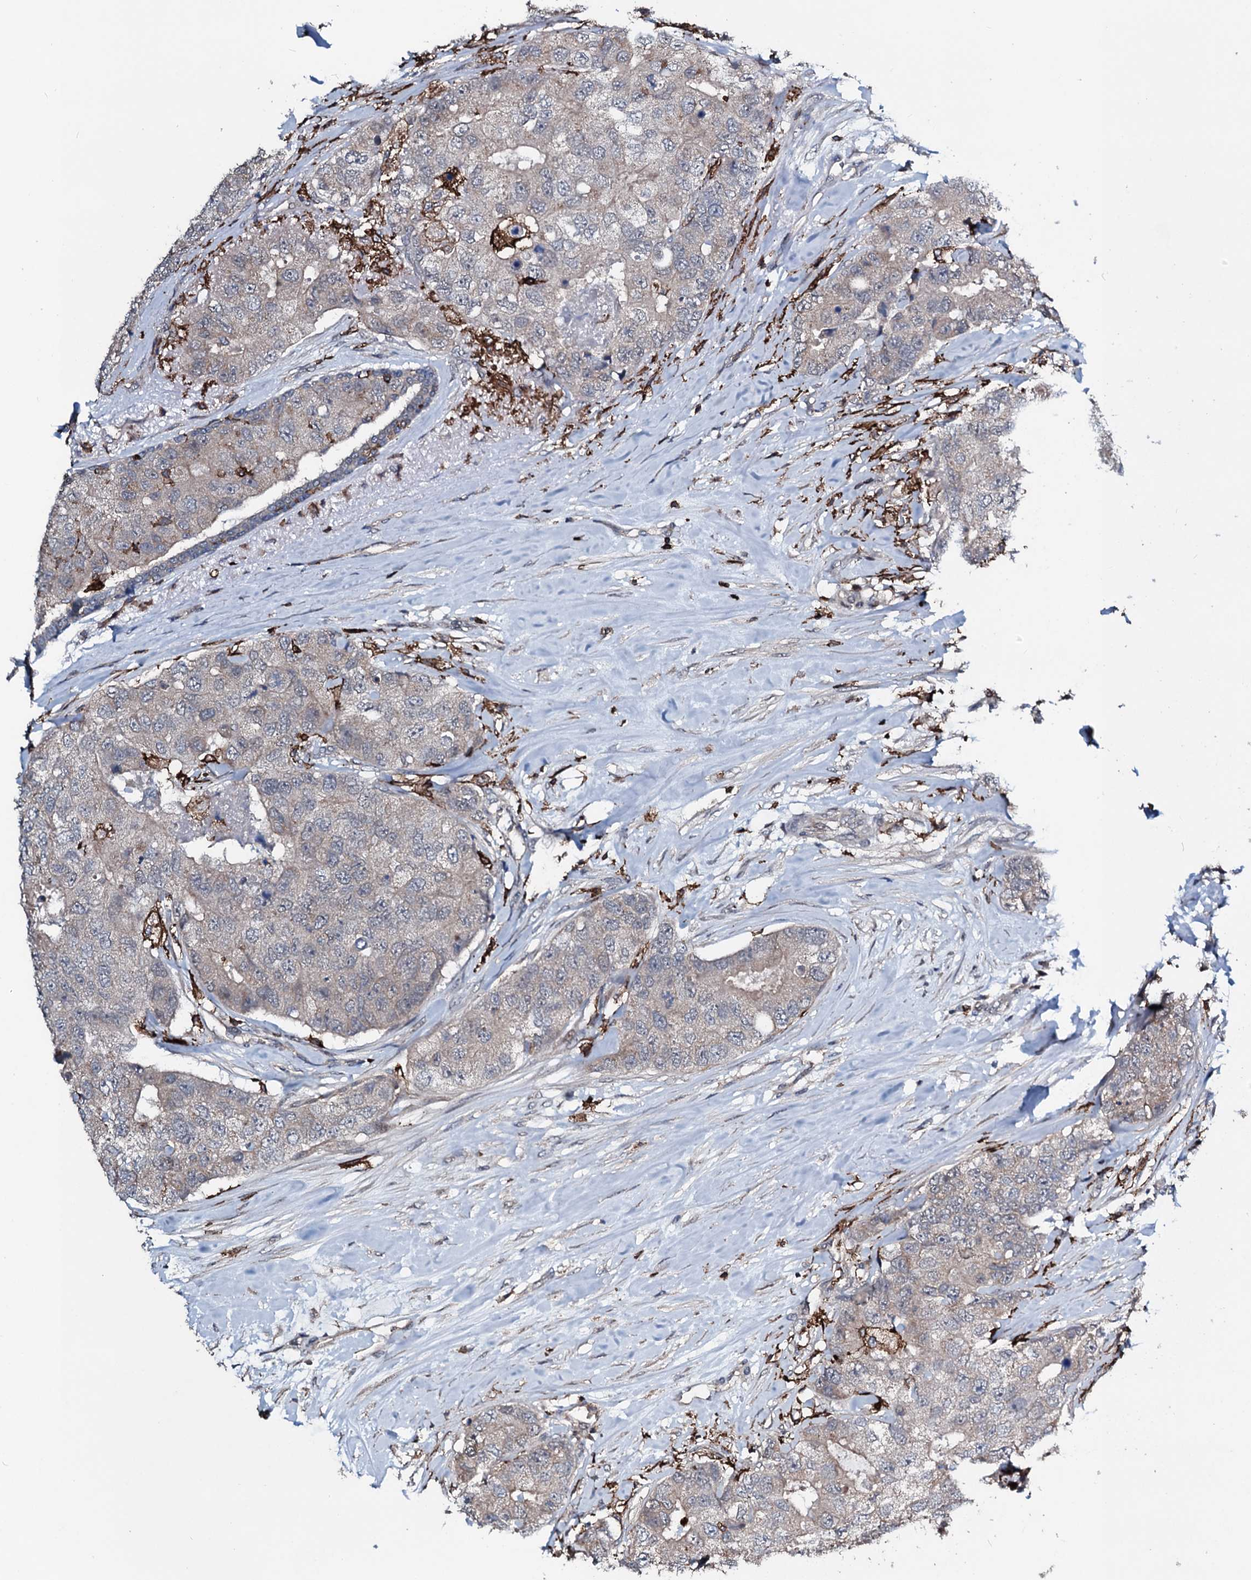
{"staining": {"intensity": "negative", "quantity": "none", "location": "none"}, "tissue": "breast cancer", "cell_type": "Tumor cells", "image_type": "cancer", "snomed": [{"axis": "morphology", "description": "Duct carcinoma"}, {"axis": "topography", "description": "Breast"}], "caption": "Immunohistochemistry (IHC) histopathology image of human invasive ductal carcinoma (breast) stained for a protein (brown), which reveals no positivity in tumor cells.", "gene": "OGFOD2", "patient": {"sex": "female", "age": 62}}